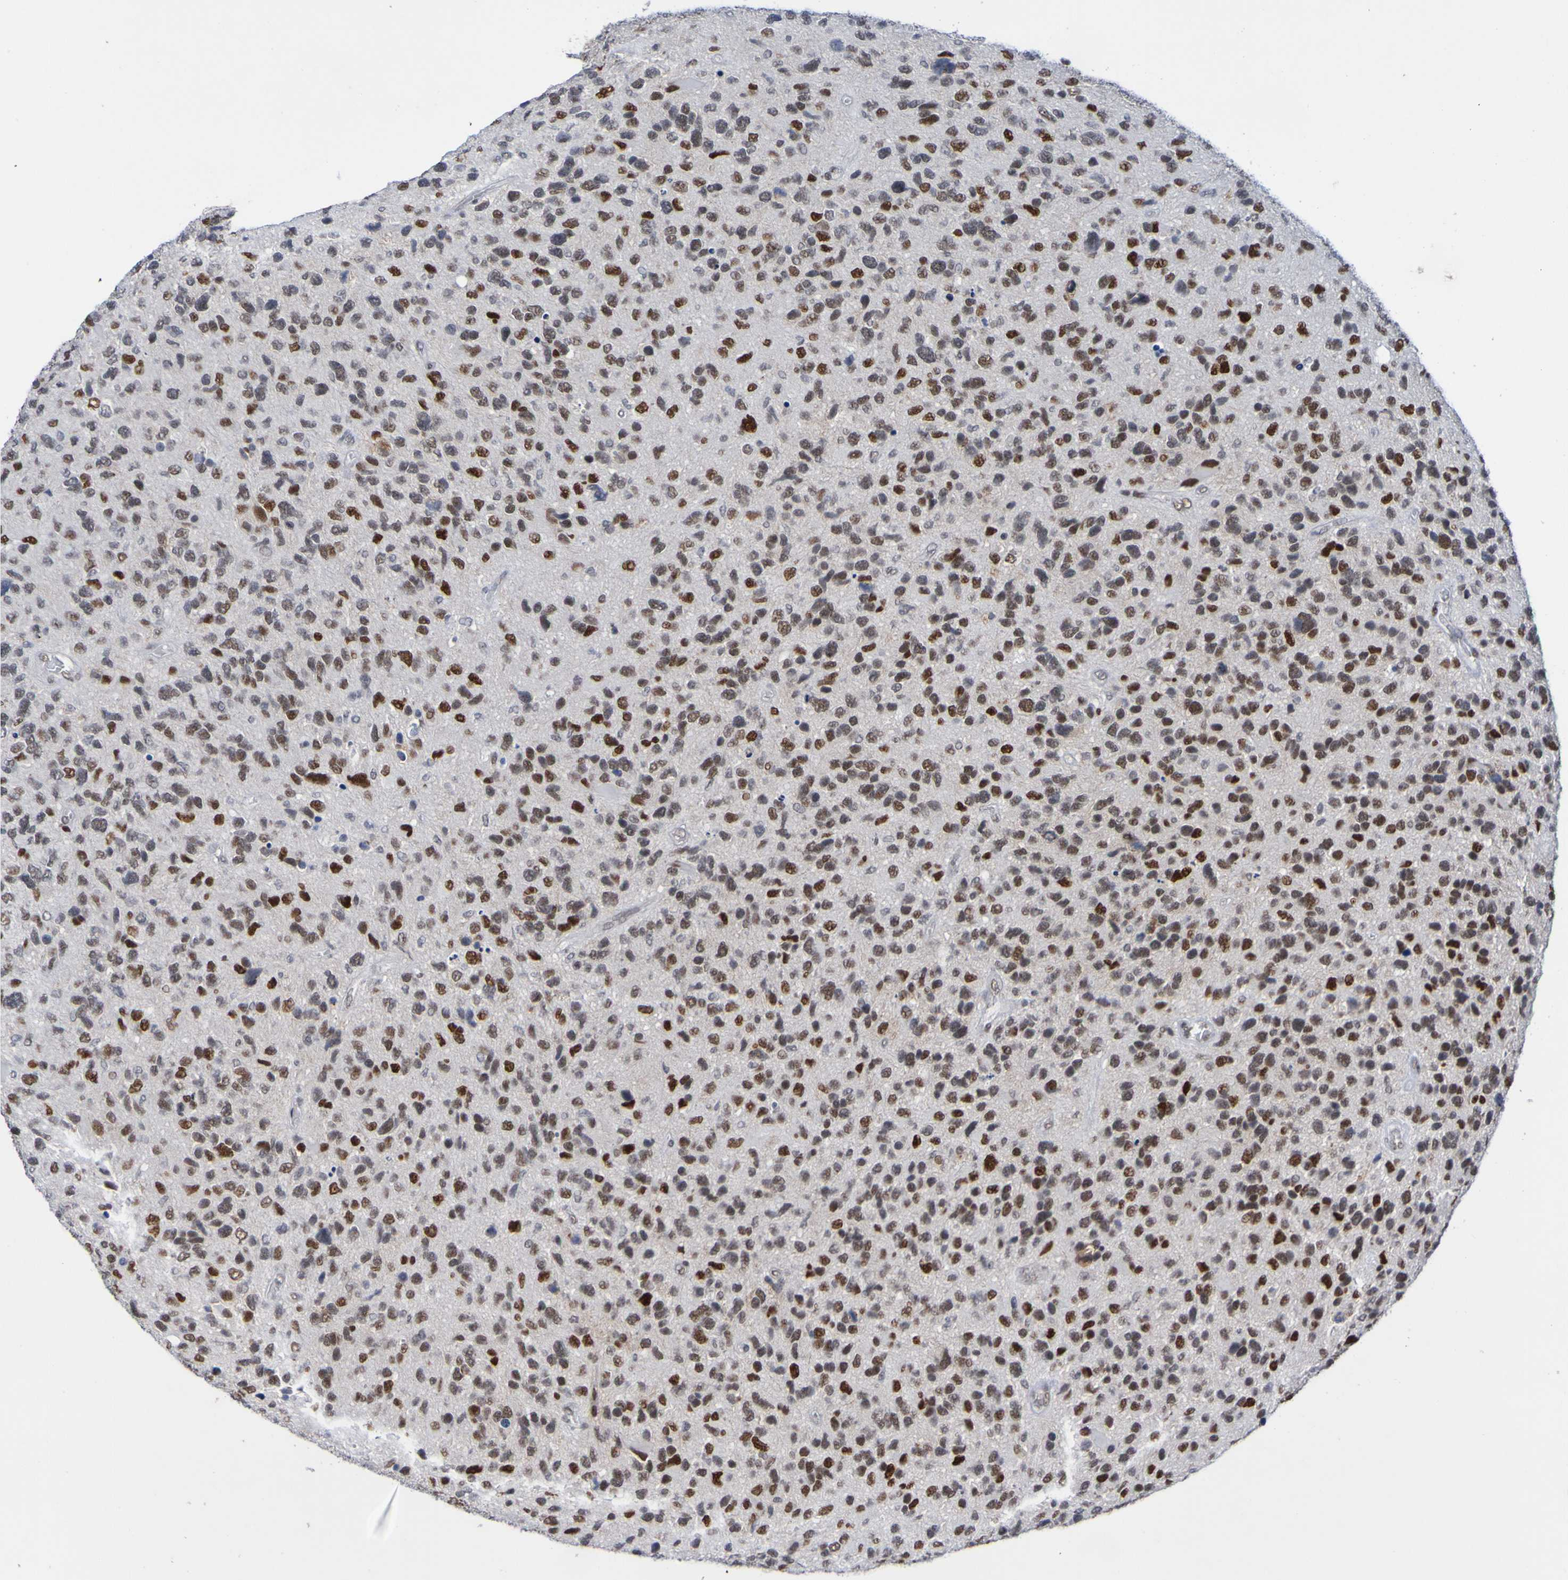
{"staining": {"intensity": "strong", "quantity": "25%-75%", "location": "nuclear"}, "tissue": "glioma", "cell_type": "Tumor cells", "image_type": "cancer", "snomed": [{"axis": "morphology", "description": "Glioma, malignant, High grade"}, {"axis": "topography", "description": "Brain"}], "caption": "DAB immunohistochemical staining of glioma reveals strong nuclear protein staining in approximately 25%-75% of tumor cells.", "gene": "PCGF1", "patient": {"sex": "female", "age": 58}}